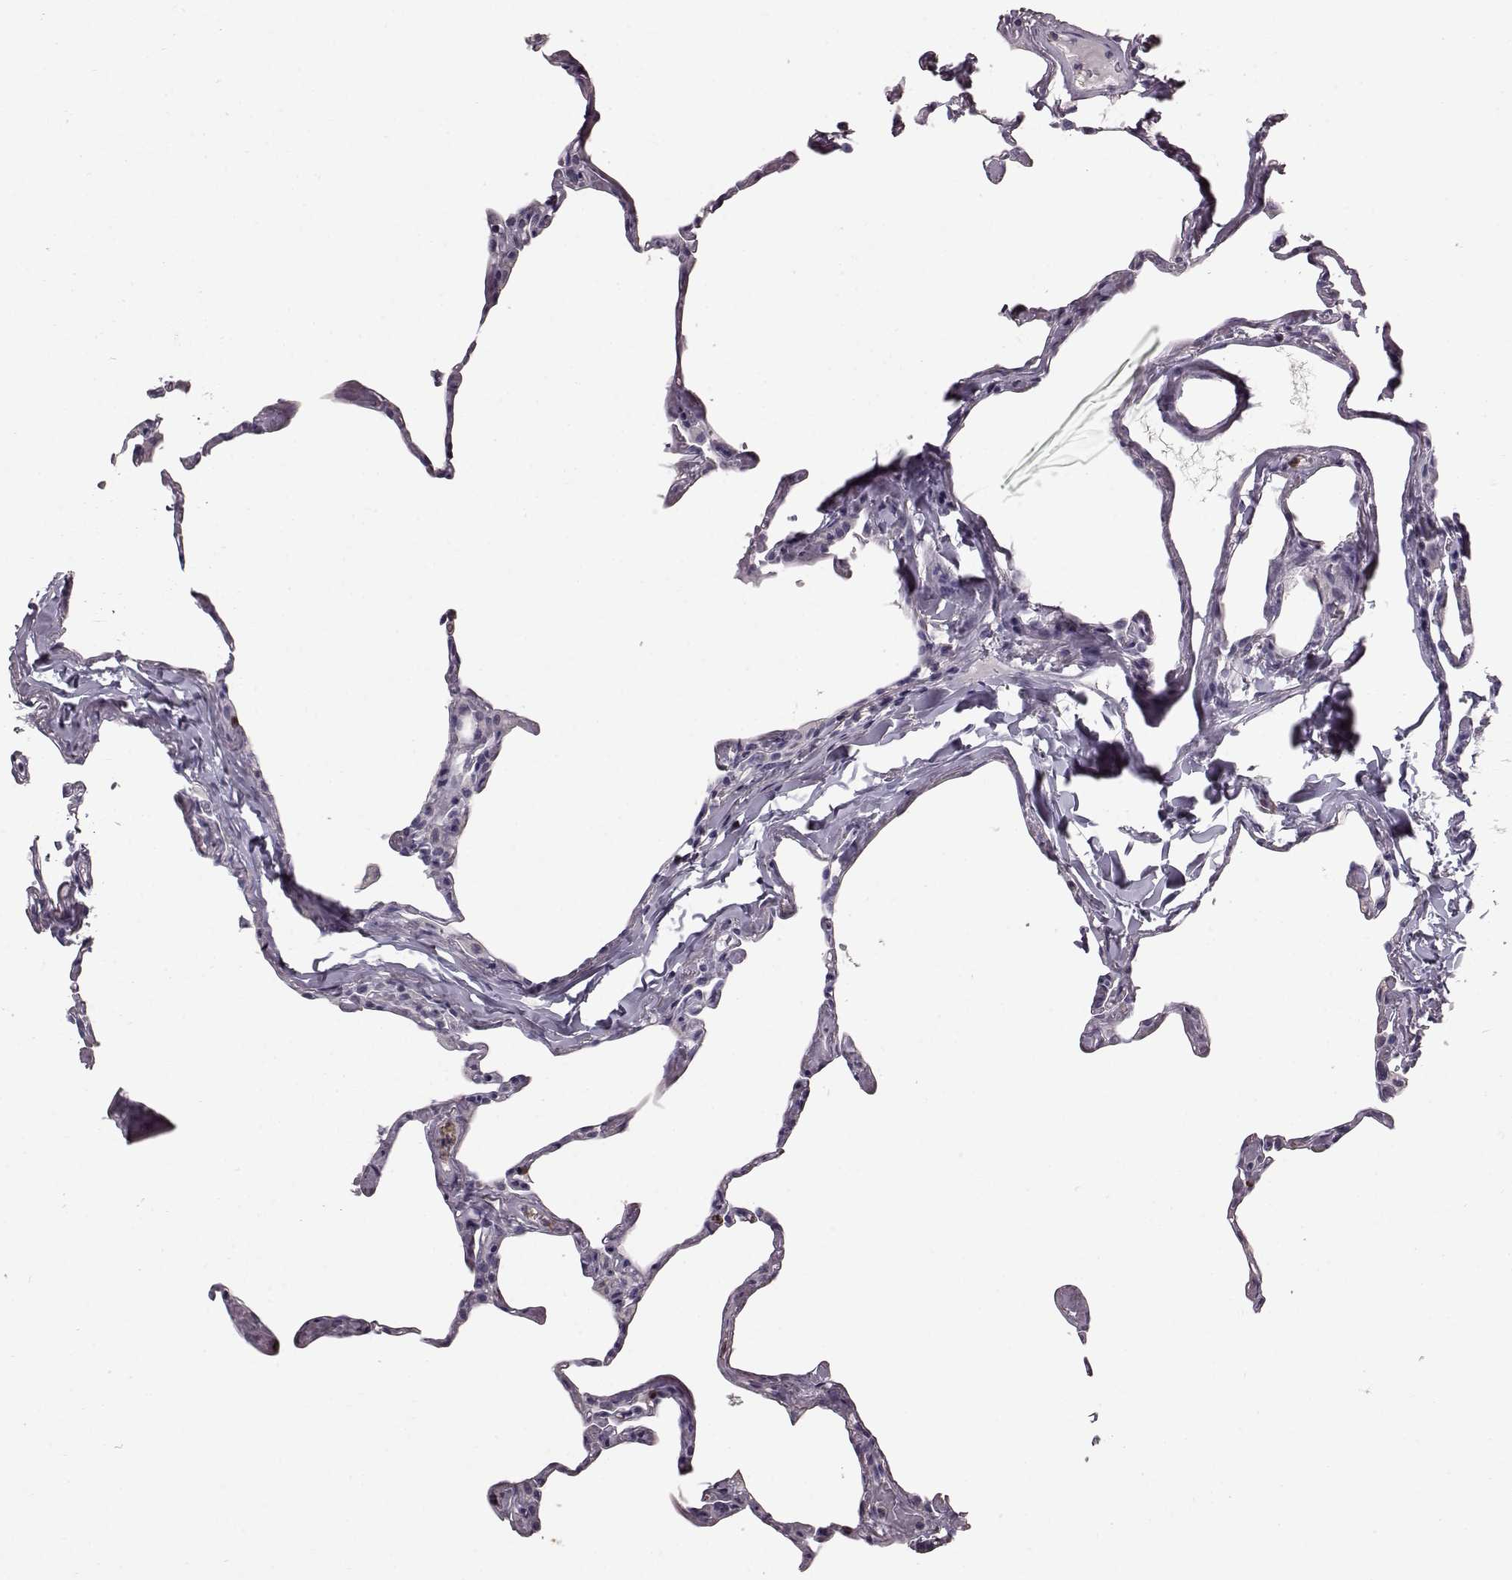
{"staining": {"intensity": "negative", "quantity": "none", "location": "none"}, "tissue": "lung", "cell_type": "Alveolar cells", "image_type": "normal", "snomed": [{"axis": "morphology", "description": "Normal tissue, NOS"}, {"axis": "topography", "description": "Lung"}], "caption": "An IHC micrograph of unremarkable lung is shown. There is no staining in alveolar cells of lung. The staining was performed using DAB to visualize the protein expression in brown, while the nuclei were stained in blue with hematoxylin (Magnification: 20x).", "gene": "FUT4", "patient": {"sex": "male", "age": 65}}